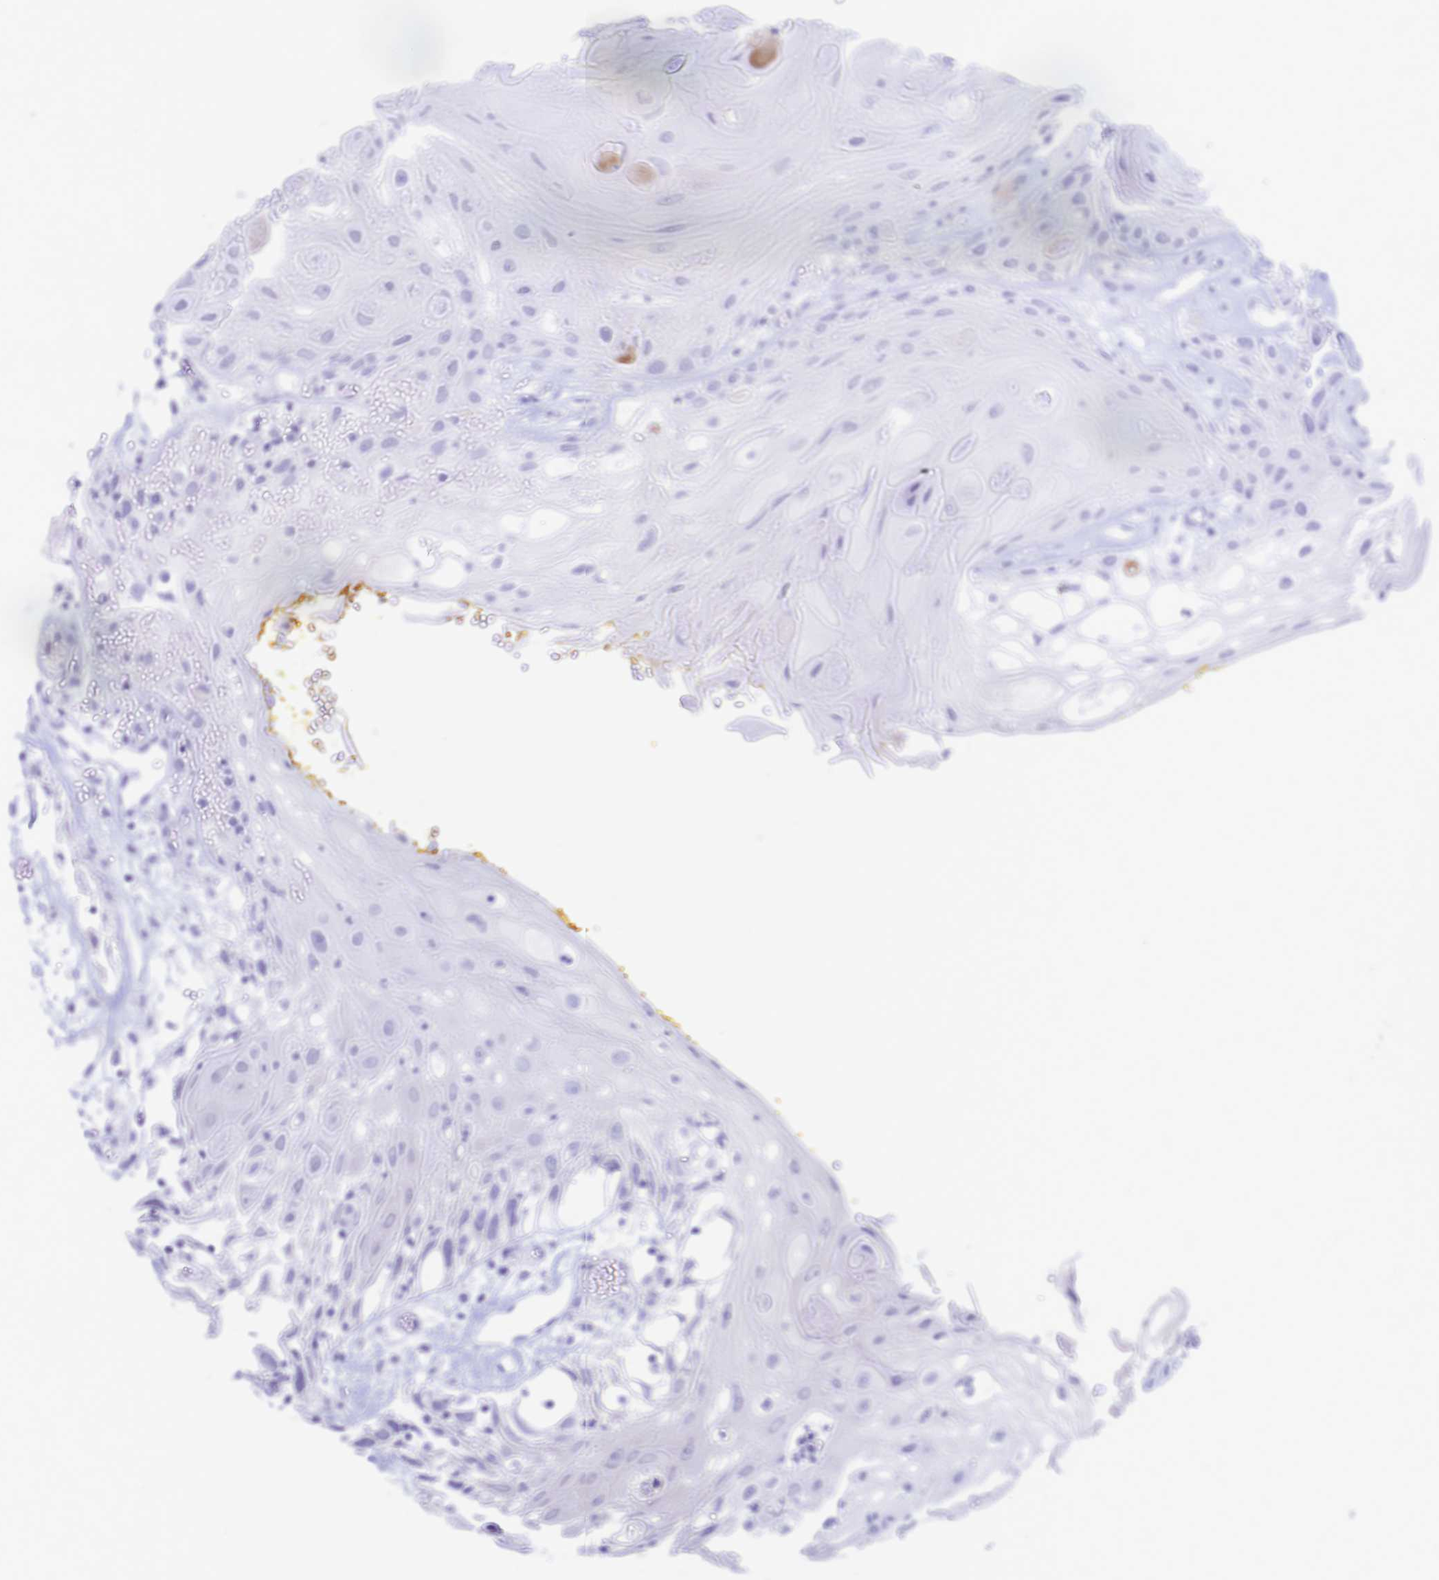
{"staining": {"intensity": "negative", "quantity": "none", "location": "none"}, "tissue": "head and neck cancer", "cell_type": "Tumor cells", "image_type": "cancer", "snomed": [{"axis": "morphology", "description": "Squamous cell carcinoma, NOS"}, {"axis": "topography", "description": "Oral tissue"}, {"axis": "topography", "description": "Head-Neck"}], "caption": "Head and neck squamous cell carcinoma stained for a protein using IHC exhibits no staining tumor cells.", "gene": "CYB5A", "patient": {"sex": "male", "age": 49}}